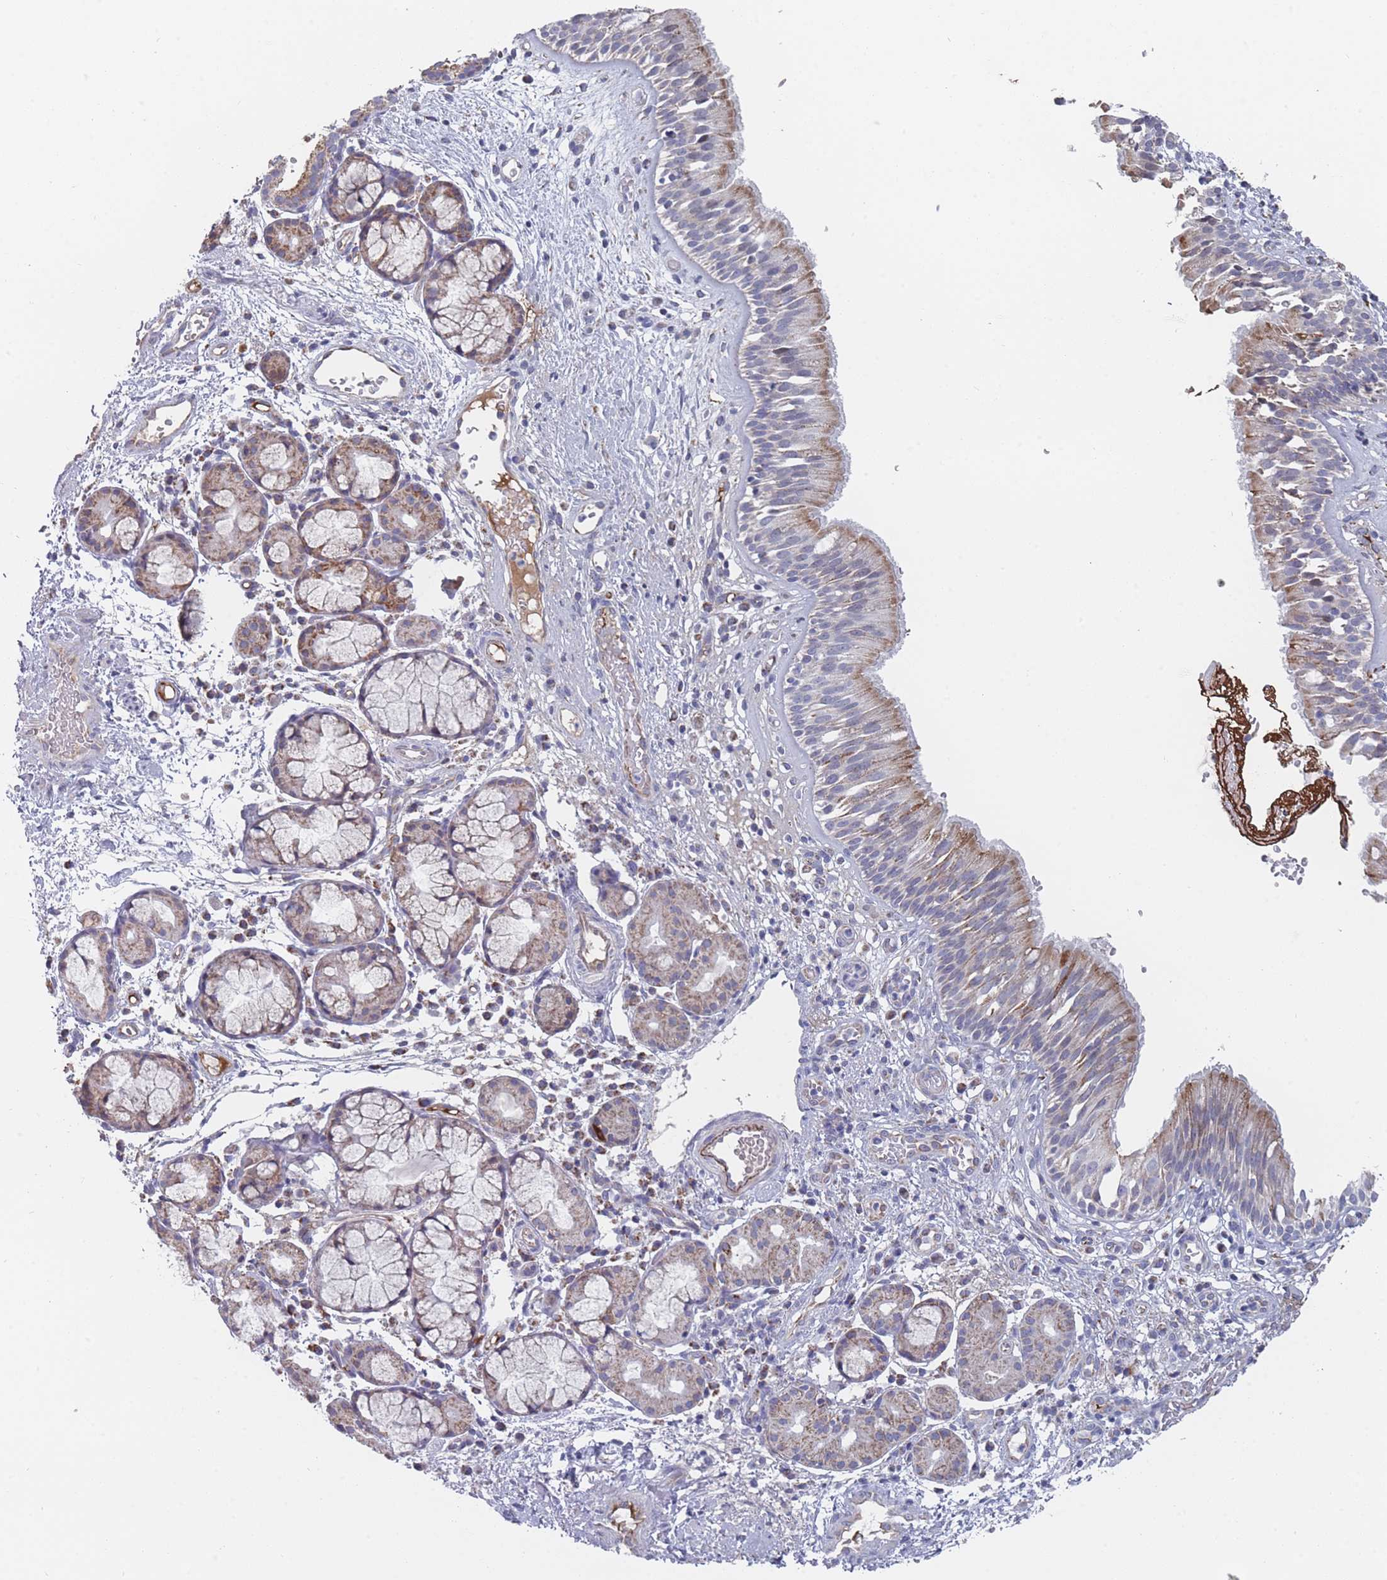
{"staining": {"intensity": "moderate", "quantity": "25%-75%", "location": "cytoplasmic/membranous"}, "tissue": "nasopharynx", "cell_type": "Respiratory epithelial cells", "image_type": "normal", "snomed": [{"axis": "morphology", "description": "Normal tissue, NOS"}, {"axis": "topography", "description": "Nasopharynx"}], "caption": "Brown immunohistochemical staining in normal human nasopharynx displays moderate cytoplasmic/membranous staining in about 25%-75% of respiratory epithelial cells. The protein of interest is stained brown, and the nuclei are stained in blue (DAB IHC with brightfield microscopy, high magnification).", "gene": "TRARG1", "patient": {"sex": "male", "age": 65}}